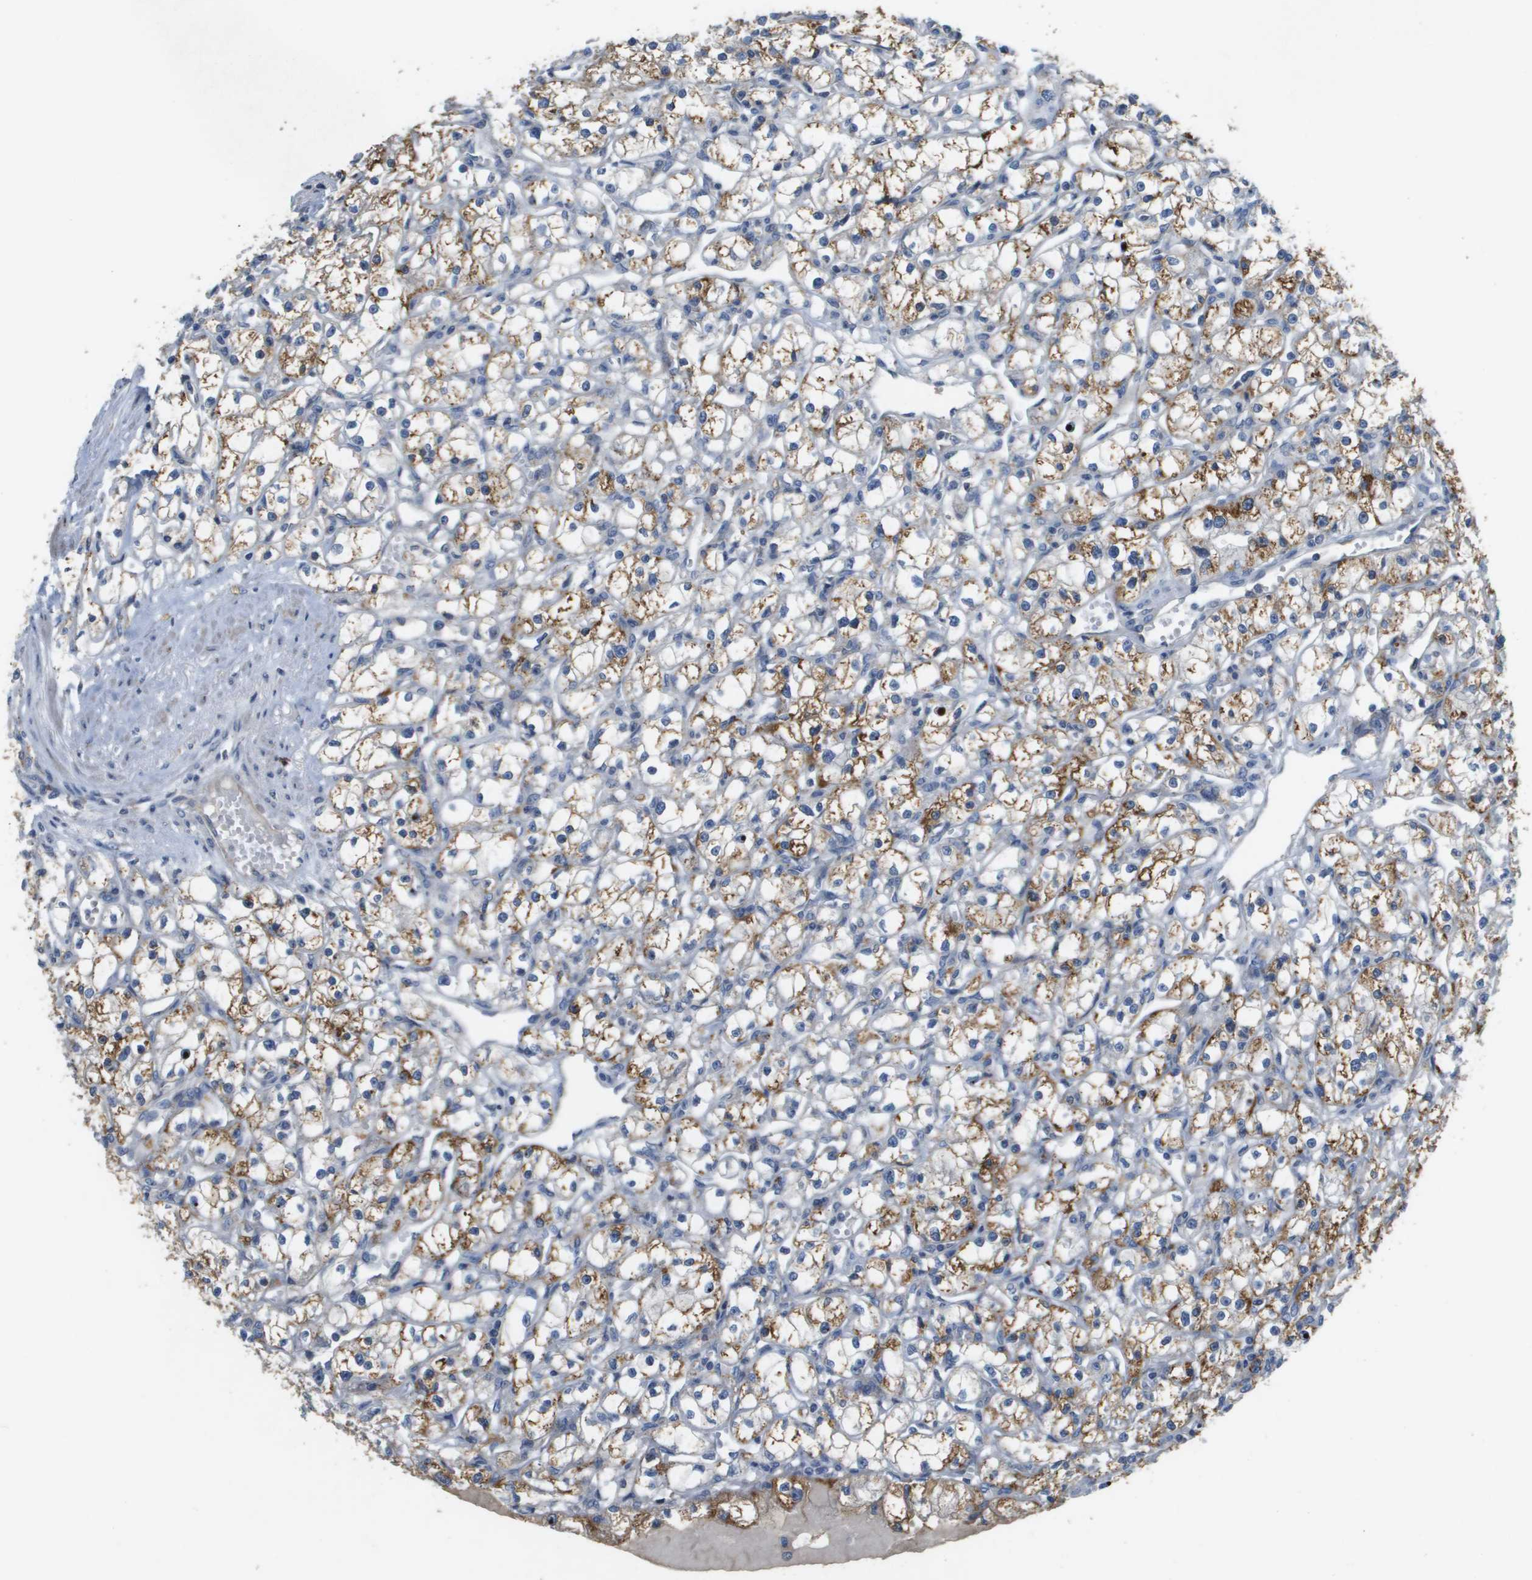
{"staining": {"intensity": "moderate", "quantity": ">75%", "location": "cytoplasmic/membranous"}, "tissue": "renal cancer", "cell_type": "Tumor cells", "image_type": "cancer", "snomed": [{"axis": "morphology", "description": "Adenocarcinoma, NOS"}, {"axis": "topography", "description": "Kidney"}], "caption": "The histopathology image exhibits a brown stain indicating the presence of a protein in the cytoplasmic/membranous of tumor cells in adenocarcinoma (renal).", "gene": "CASP10", "patient": {"sex": "male", "age": 56}}